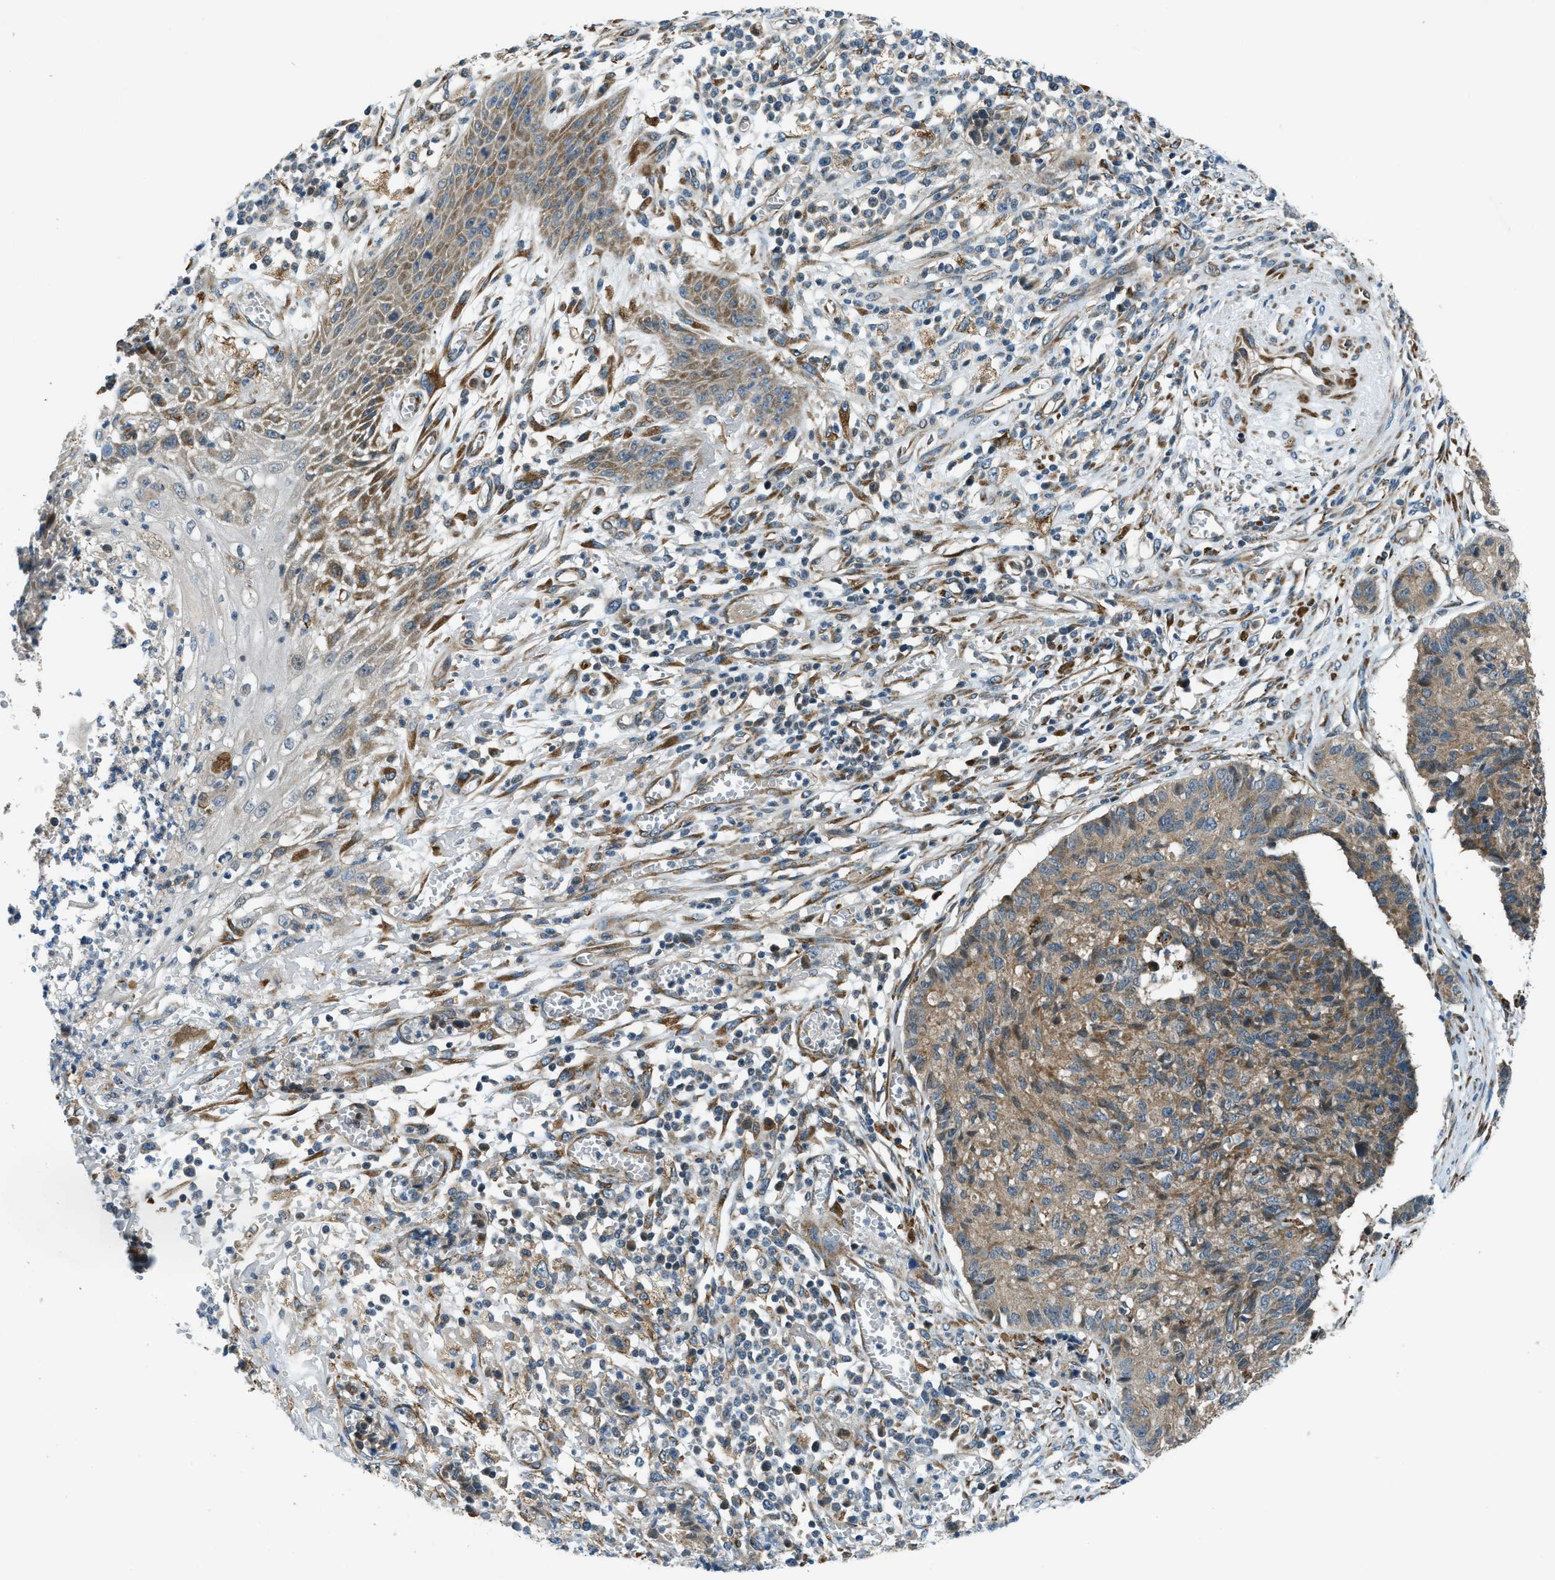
{"staining": {"intensity": "moderate", "quantity": ">75%", "location": "cytoplasmic/membranous"}, "tissue": "cervical cancer", "cell_type": "Tumor cells", "image_type": "cancer", "snomed": [{"axis": "morphology", "description": "Squamous cell carcinoma, NOS"}, {"axis": "topography", "description": "Cervix"}], "caption": "A brown stain highlights moderate cytoplasmic/membranous staining of a protein in human cervical cancer tumor cells.", "gene": "GINM1", "patient": {"sex": "female", "age": 35}}